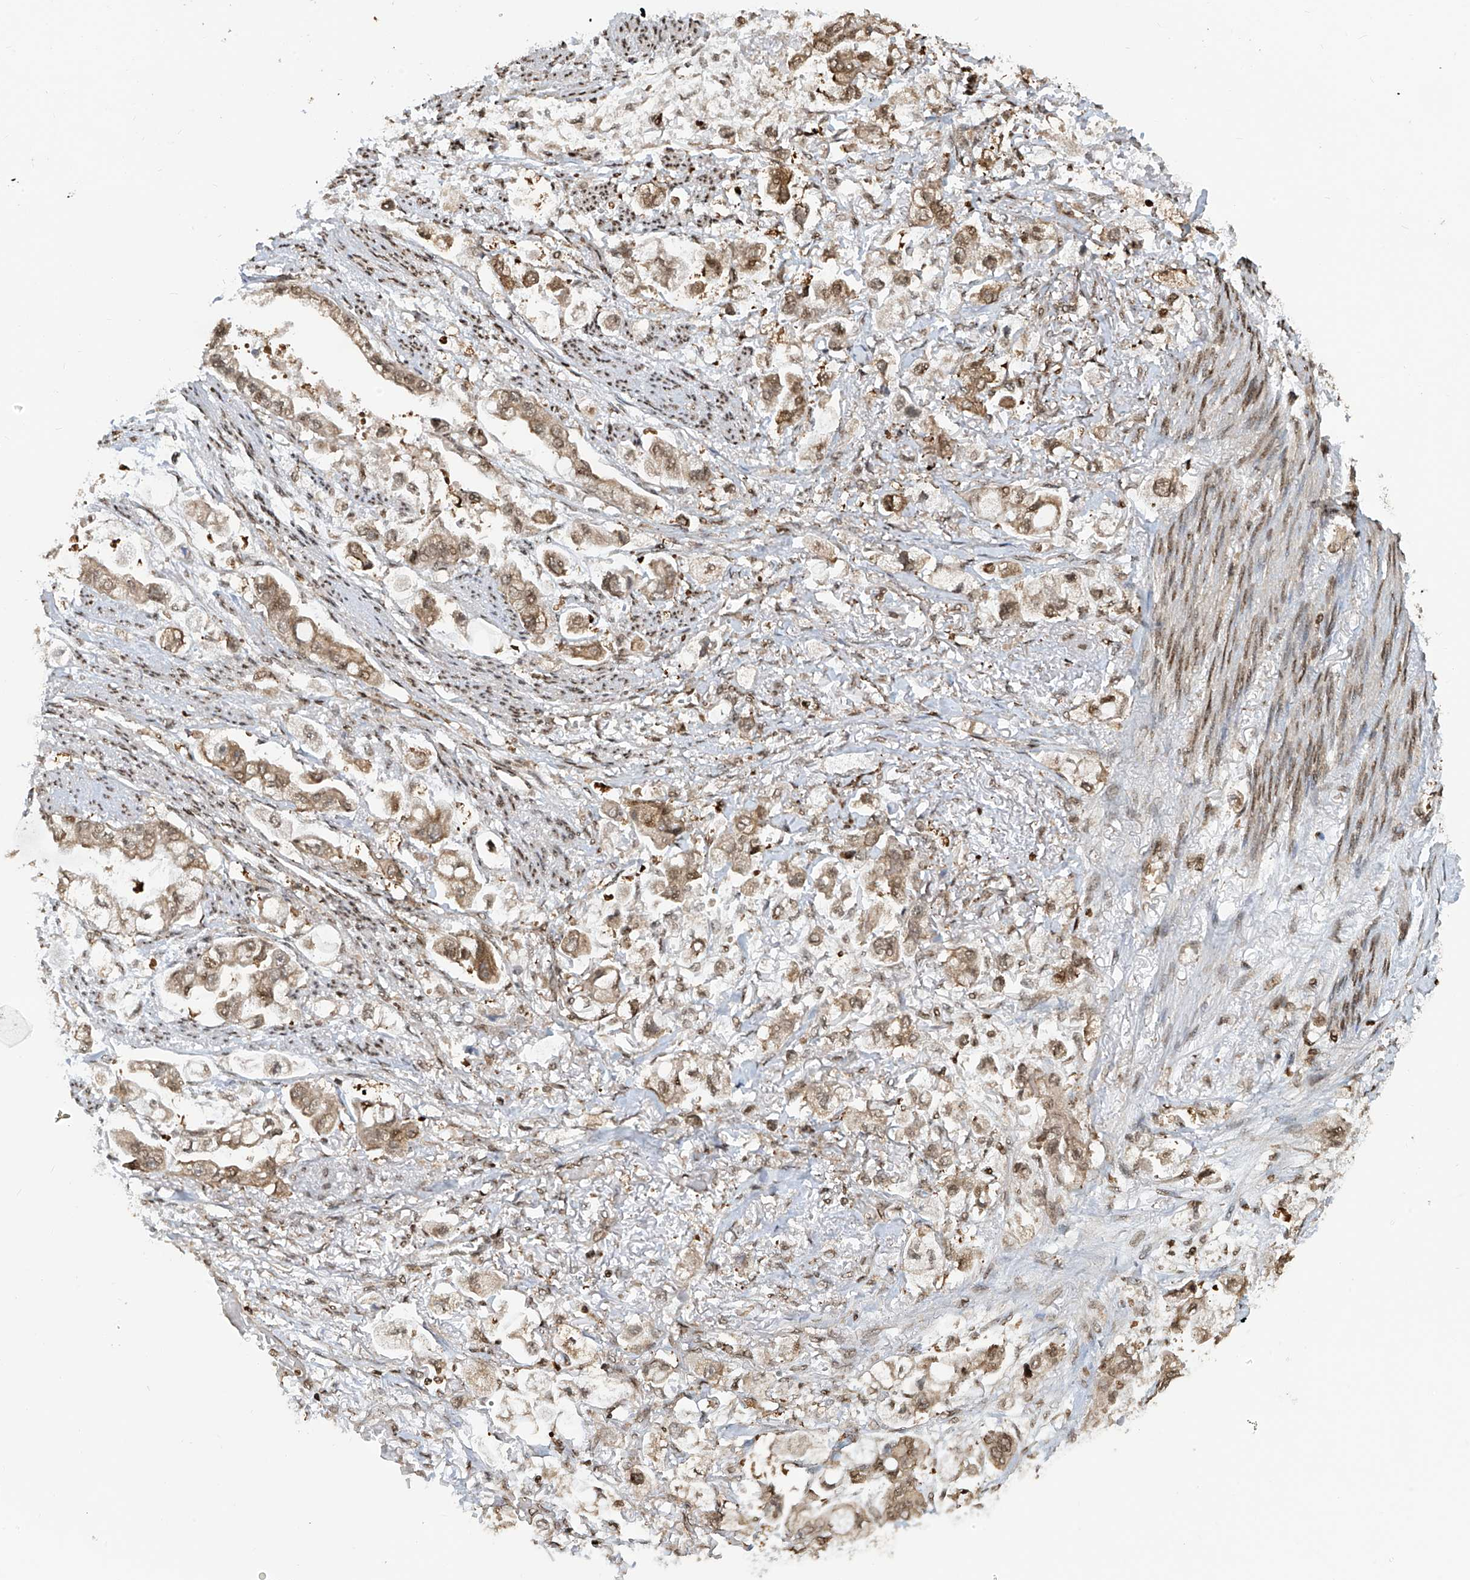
{"staining": {"intensity": "moderate", "quantity": ">75%", "location": "cytoplasmic/membranous,nuclear"}, "tissue": "stomach cancer", "cell_type": "Tumor cells", "image_type": "cancer", "snomed": [{"axis": "morphology", "description": "Adenocarcinoma, NOS"}, {"axis": "topography", "description": "Stomach"}], "caption": "Immunohistochemistry (IHC) photomicrograph of neoplastic tissue: human stomach adenocarcinoma stained using immunohistochemistry (IHC) exhibits medium levels of moderate protein expression localized specifically in the cytoplasmic/membranous and nuclear of tumor cells, appearing as a cytoplasmic/membranous and nuclear brown color.", "gene": "VMP1", "patient": {"sex": "male", "age": 62}}